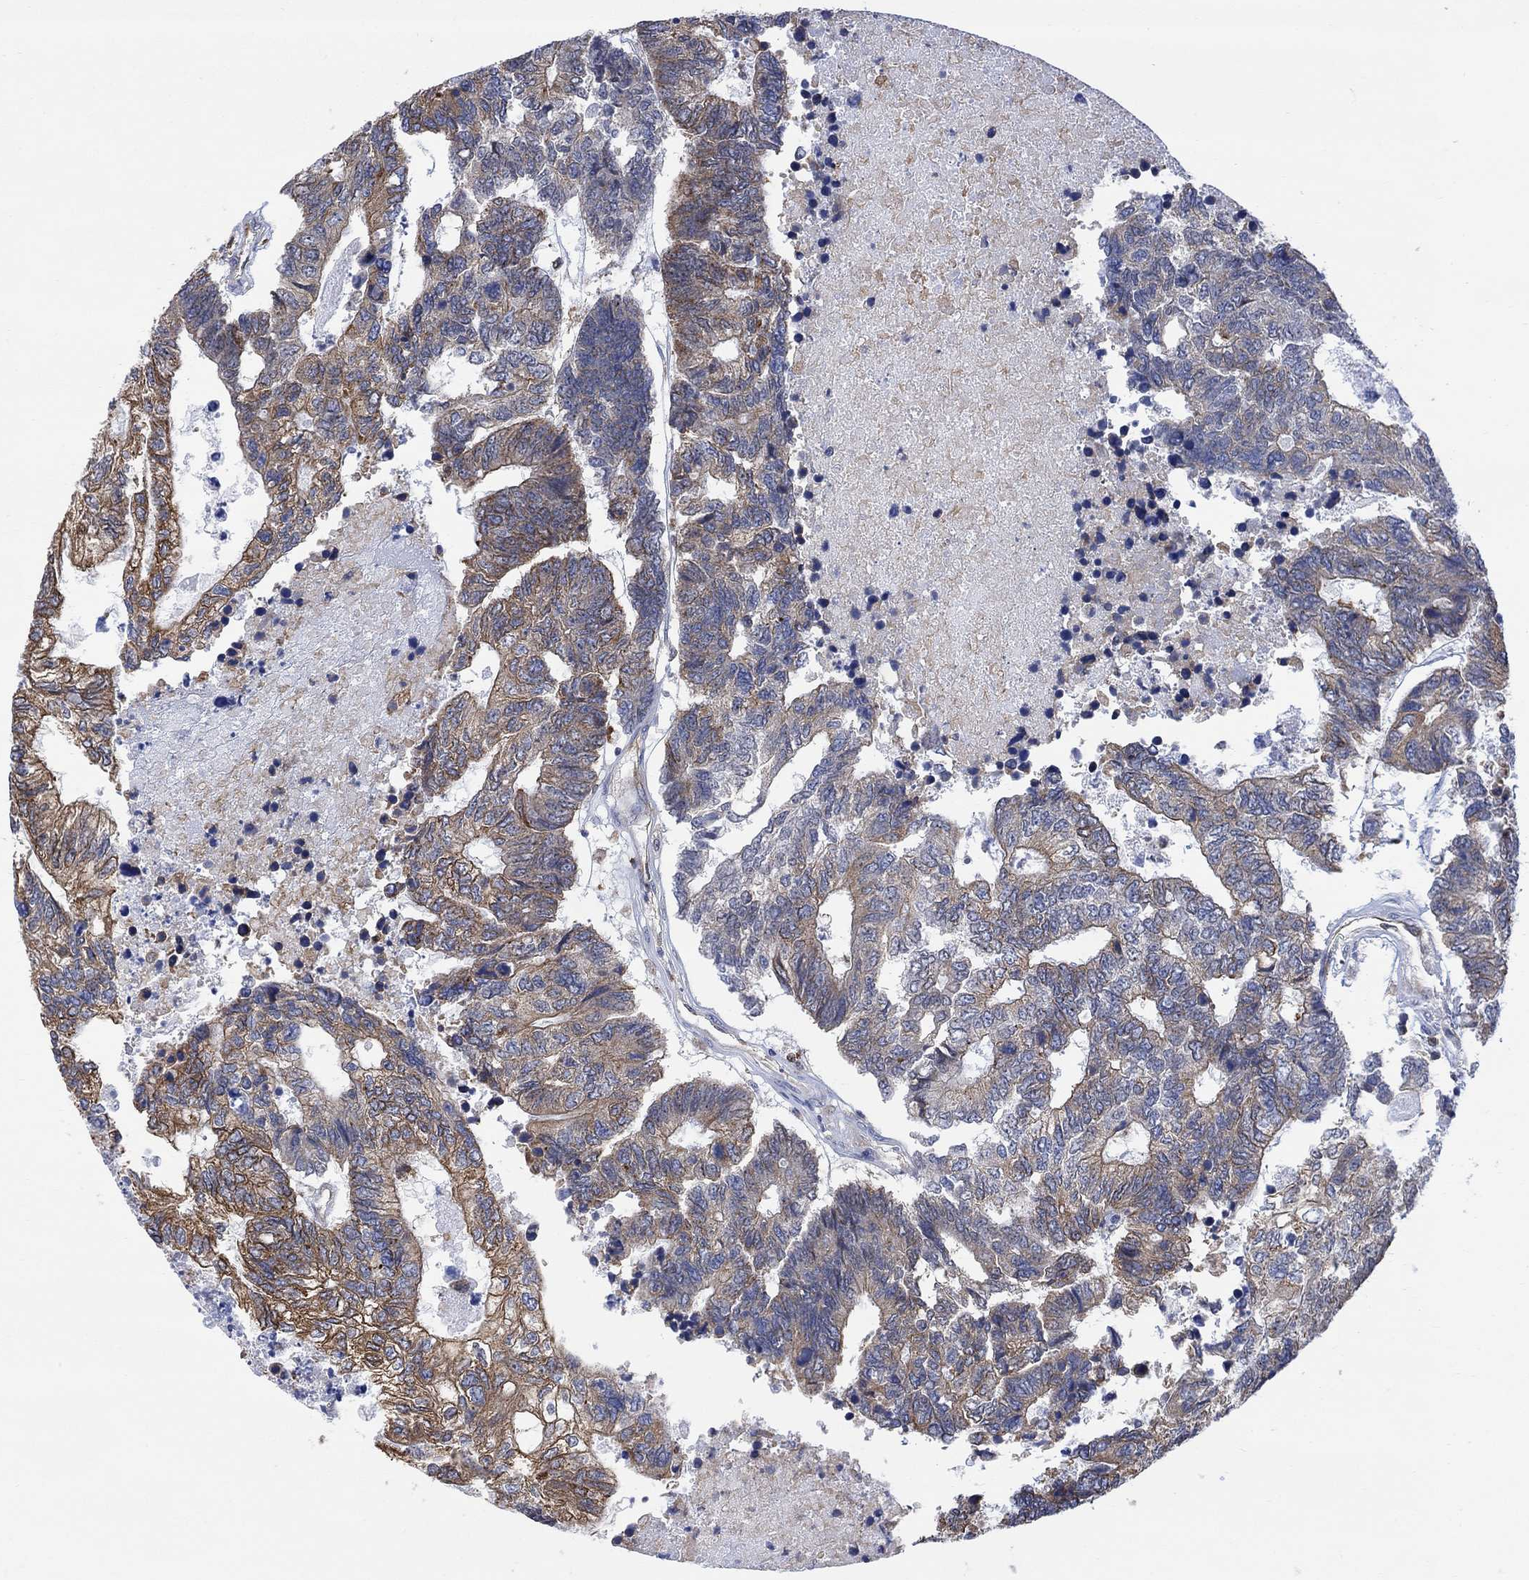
{"staining": {"intensity": "moderate", "quantity": "25%-75%", "location": "cytoplasmic/membranous"}, "tissue": "colorectal cancer", "cell_type": "Tumor cells", "image_type": "cancer", "snomed": [{"axis": "morphology", "description": "Adenocarcinoma, NOS"}, {"axis": "topography", "description": "Colon"}], "caption": "Colorectal cancer stained with a brown dye exhibits moderate cytoplasmic/membranous positive staining in approximately 25%-75% of tumor cells.", "gene": "GBP5", "patient": {"sex": "female", "age": 48}}